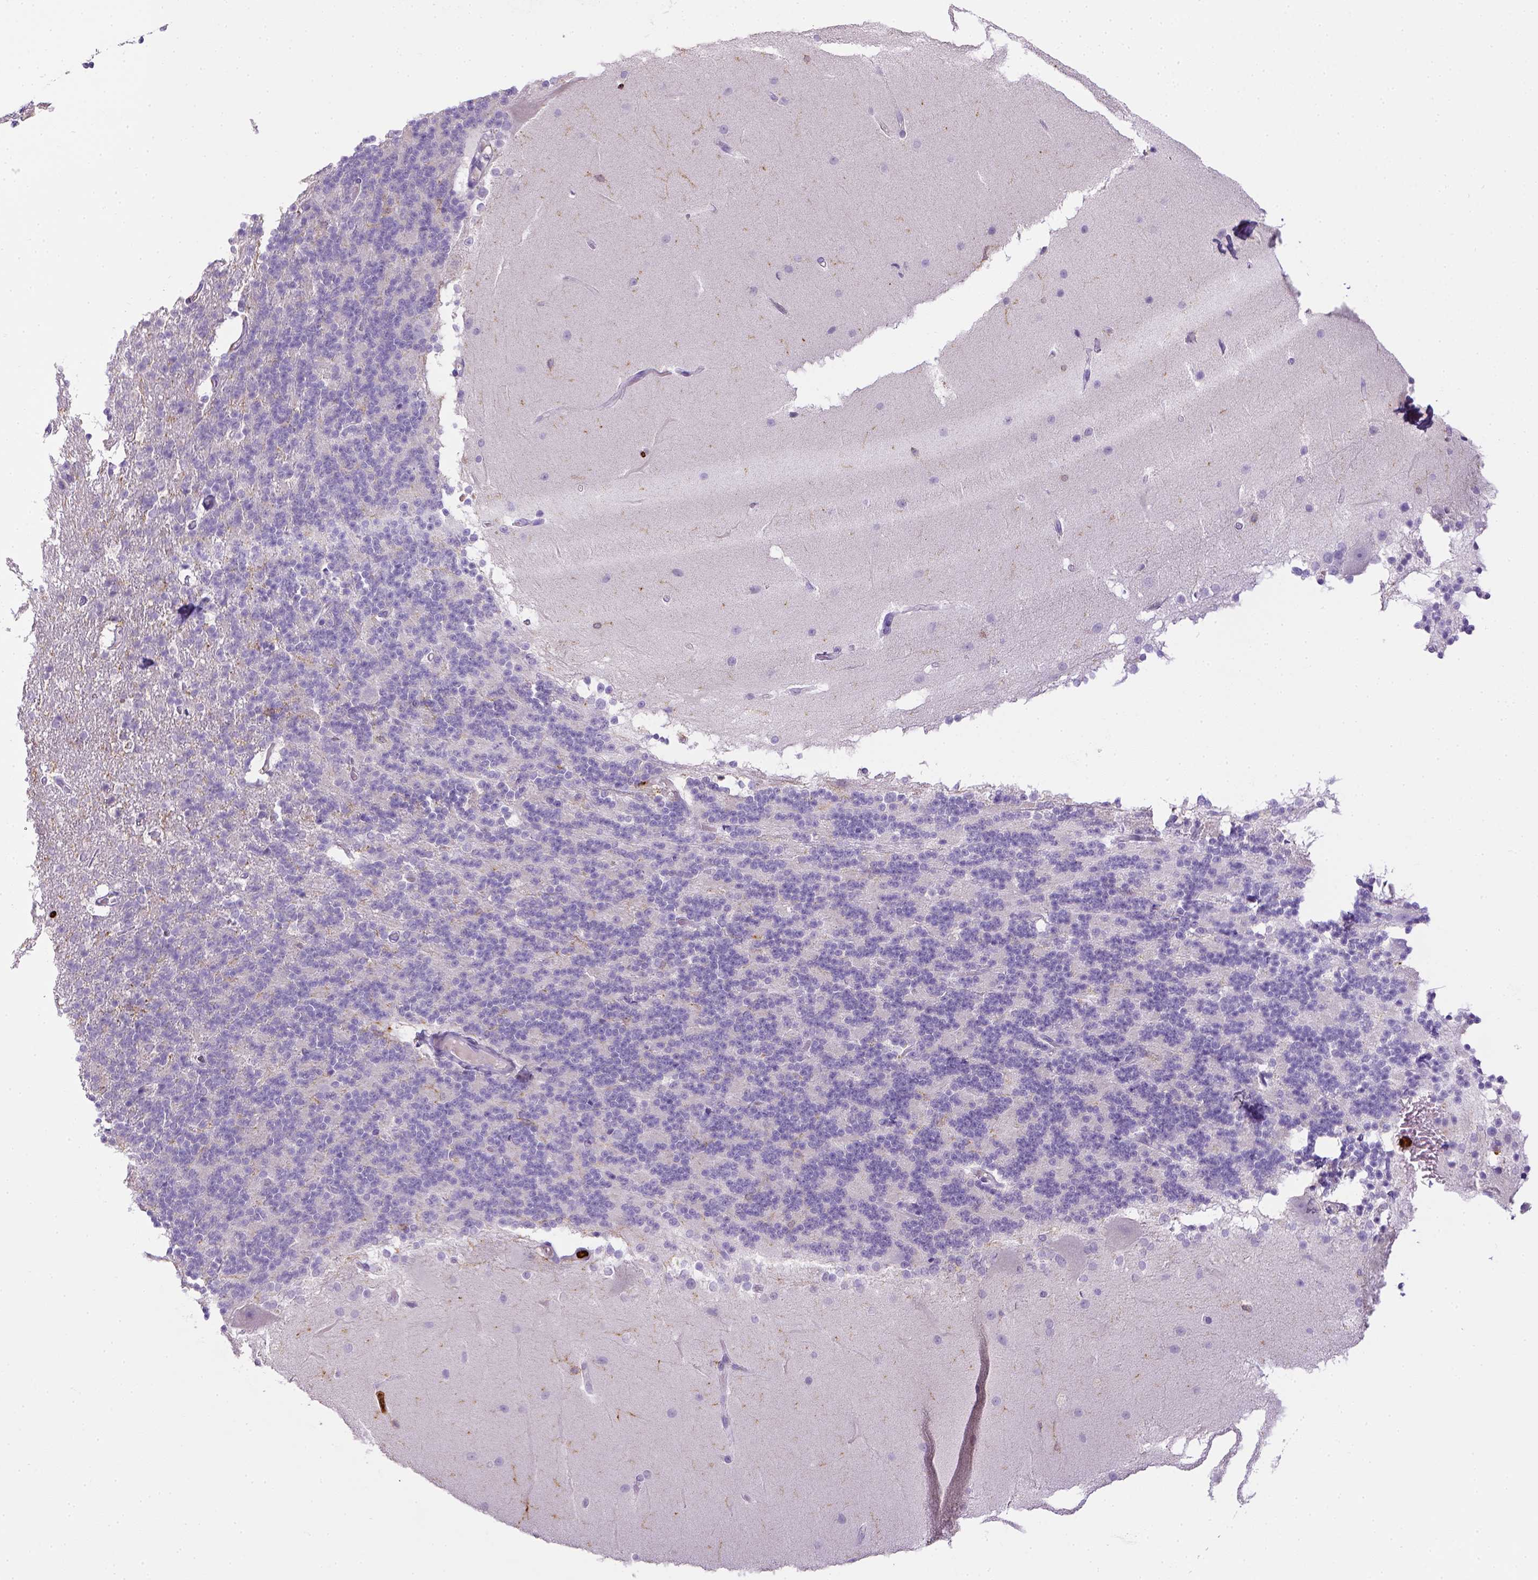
{"staining": {"intensity": "negative", "quantity": "none", "location": "none"}, "tissue": "cerebellum", "cell_type": "Cells in granular layer", "image_type": "normal", "snomed": [{"axis": "morphology", "description": "Normal tissue, NOS"}, {"axis": "topography", "description": "Cerebellum"}], "caption": "The immunohistochemistry image has no significant expression in cells in granular layer of cerebellum. (DAB (3,3'-diaminobenzidine) immunohistochemistry (IHC), high magnification).", "gene": "ITGAM", "patient": {"sex": "female", "age": 19}}